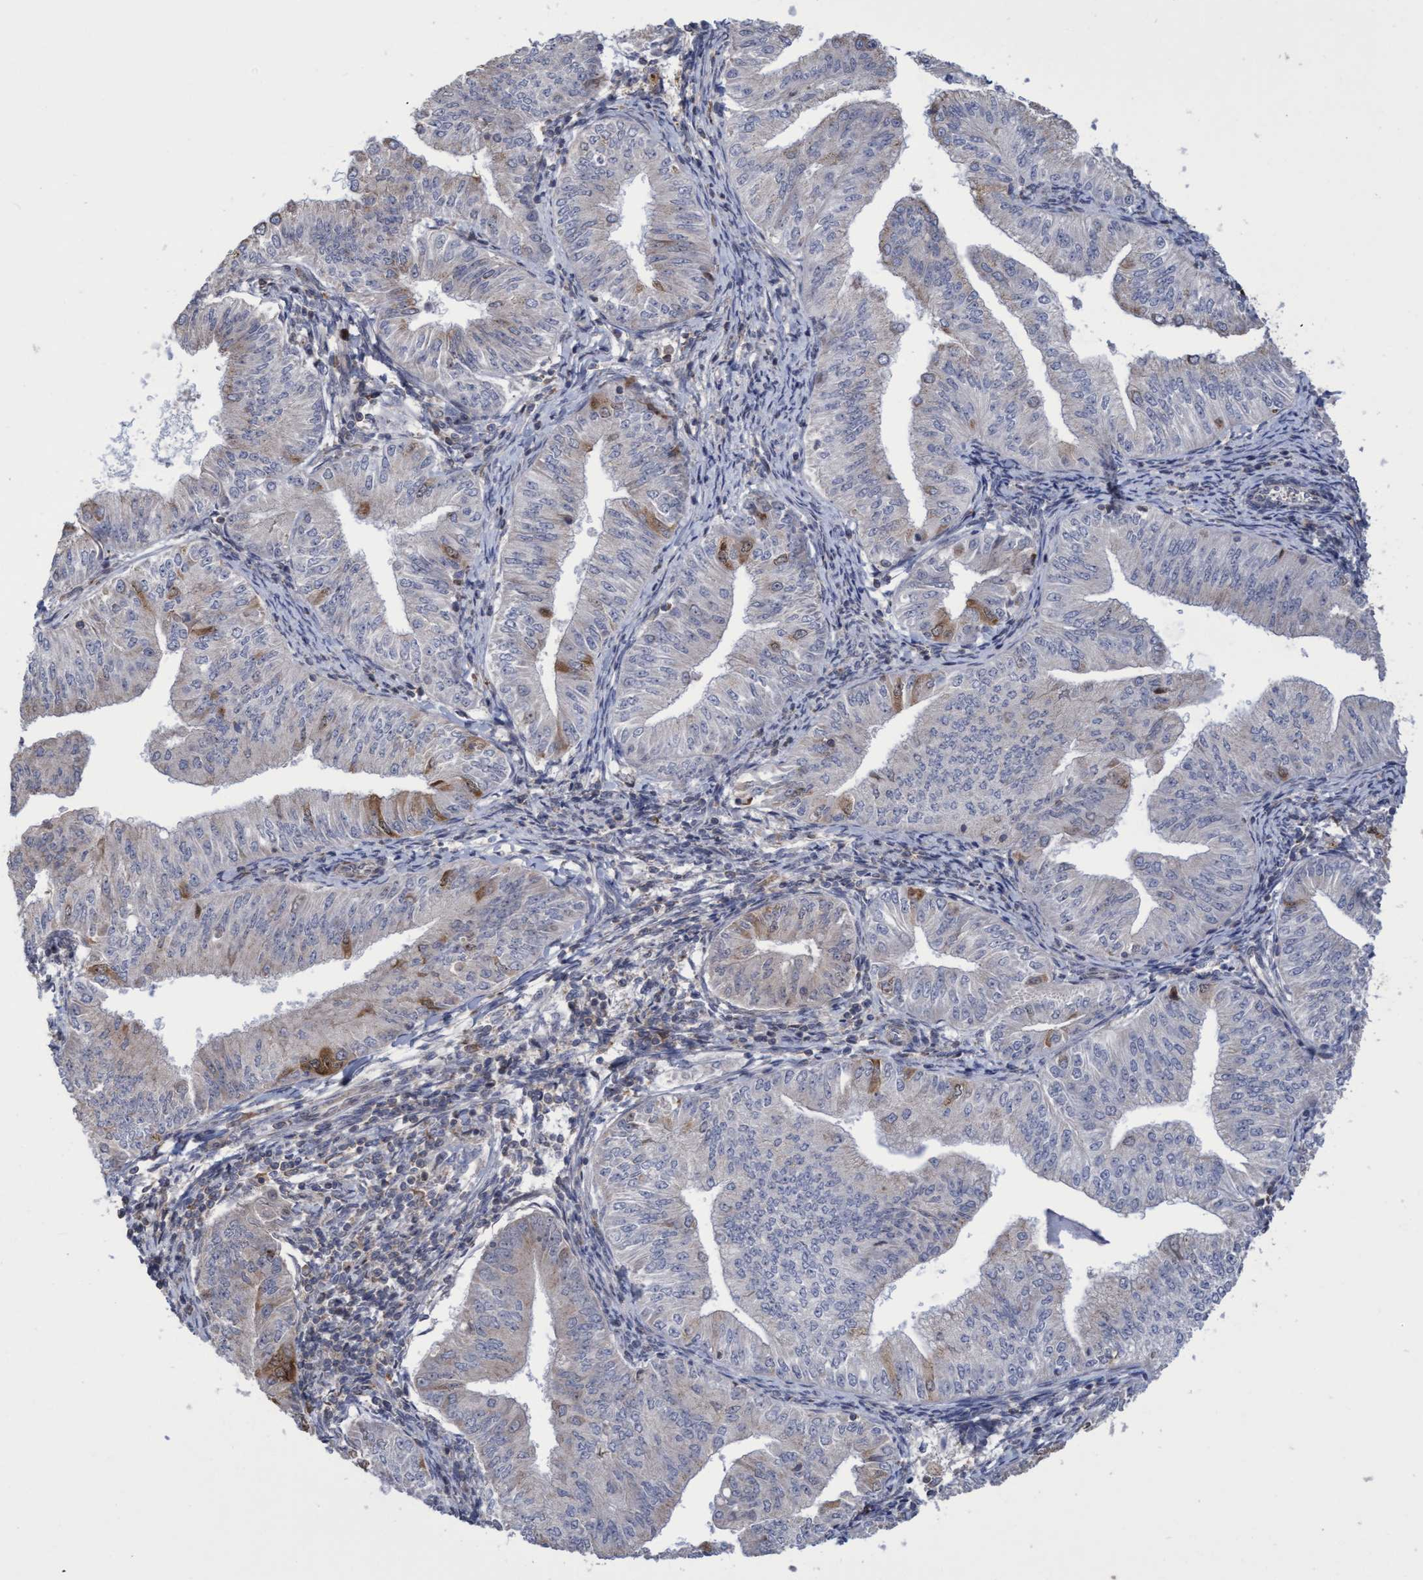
{"staining": {"intensity": "moderate", "quantity": "<25%", "location": "cytoplasmic/membranous,nuclear"}, "tissue": "endometrial cancer", "cell_type": "Tumor cells", "image_type": "cancer", "snomed": [{"axis": "morphology", "description": "Normal tissue, NOS"}, {"axis": "morphology", "description": "Adenocarcinoma, NOS"}, {"axis": "topography", "description": "Endometrium"}], "caption": "Protein expression analysis of human endometrial cancer (adenocarcinoma) reveals moderate cytoplasmic/membranous and nuclear positivity in approximately <25% of tumor cells.", "gene": "SLBP", "patient": {"sex": "female", "age": 53}}